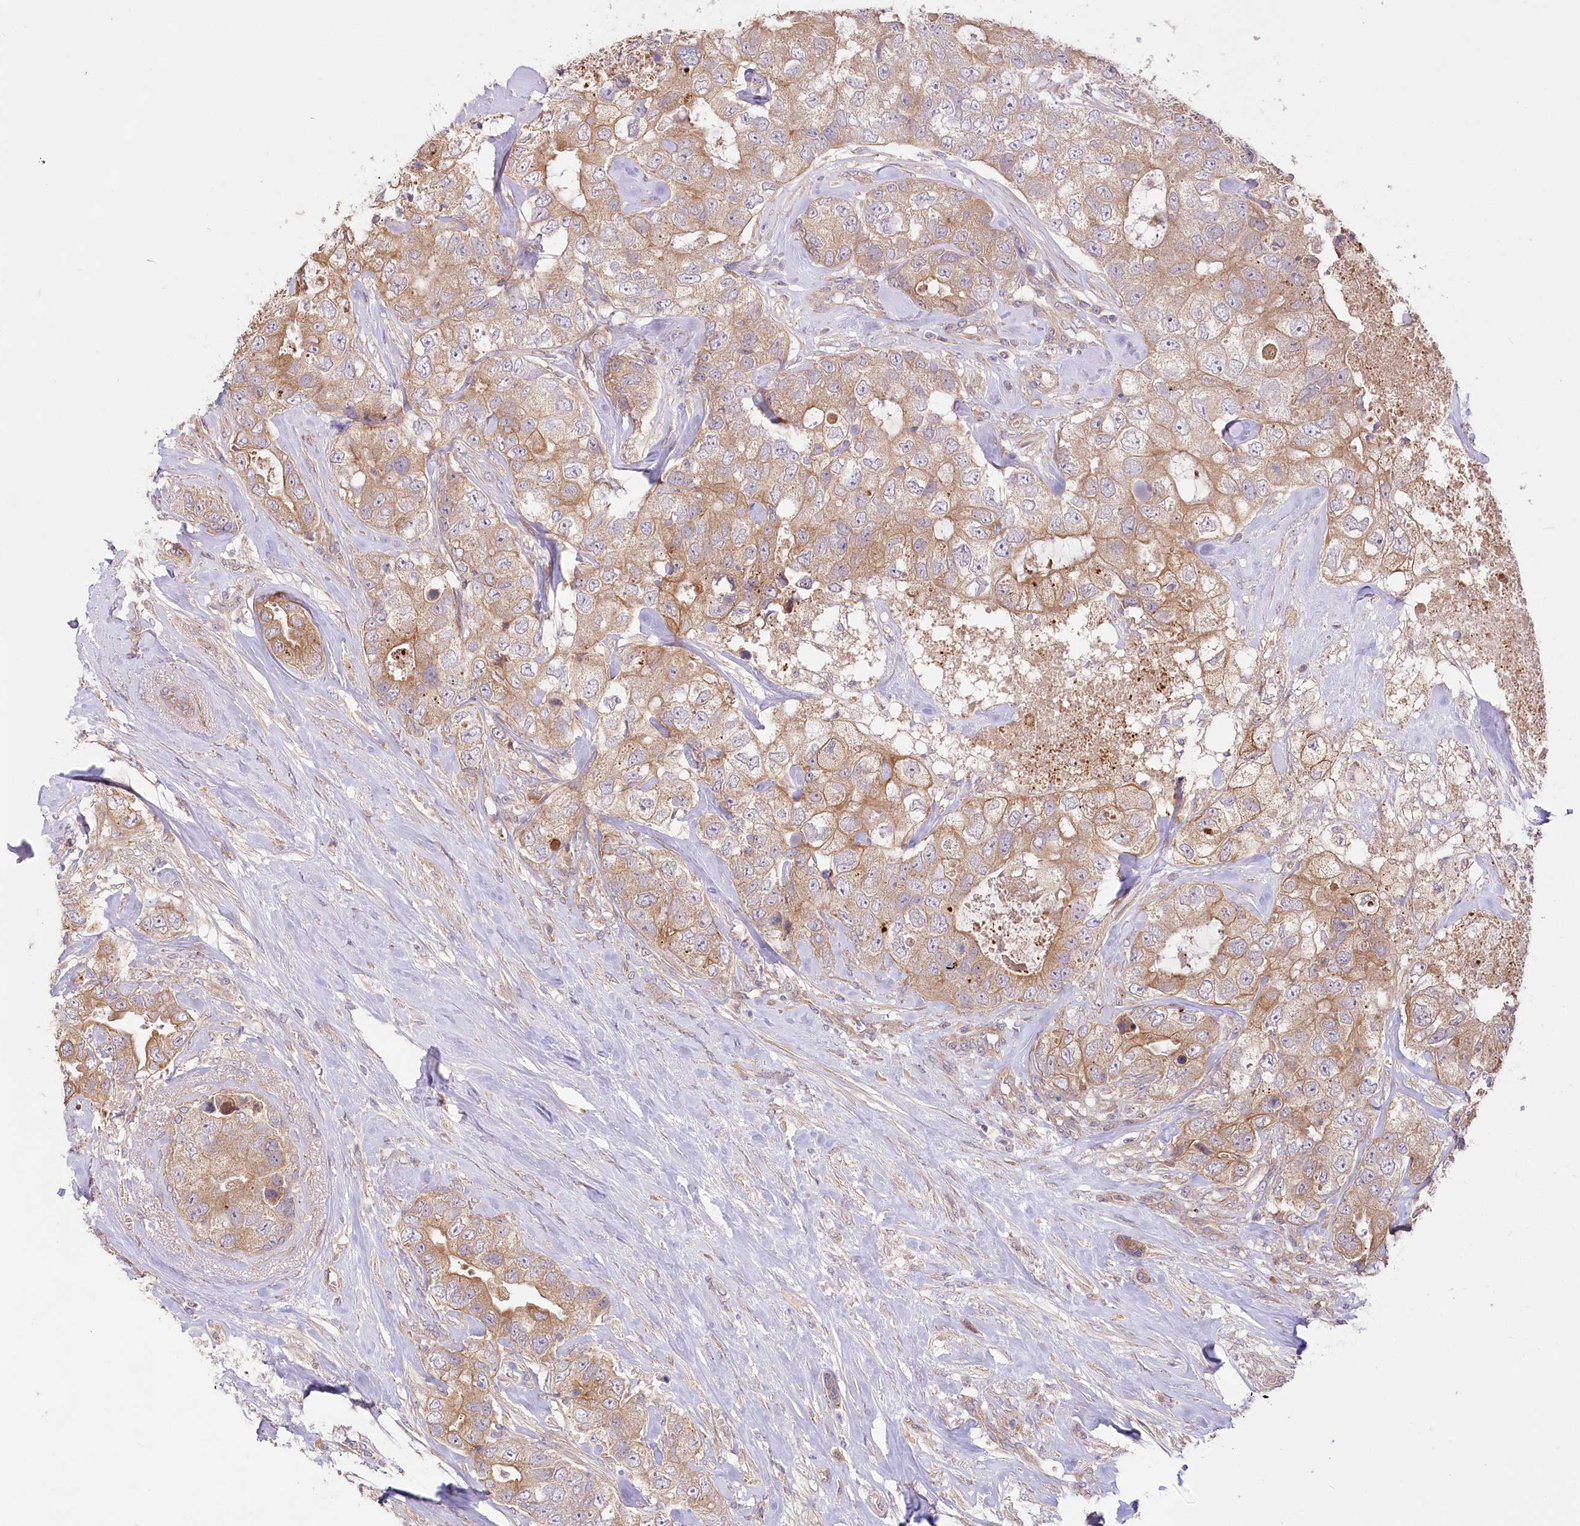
{"staining": {"intensity": "moderate", "quantity": ">75%", "location": "cytoplasmic/membranous"}, "tissue": "breast cancer", "cell_type": "Tumor cells", "image_type": "cancer", "snomed": [{"axis": "morphology", "description": "Duct carcinoma"}, {"axis": "topography", "description": "Breast"}], "caption": "DAB (3,3'-diaminobenzidine) immunohistochemical staining of infiltrating ductal carcinoma (breast) reveals moderate cytoplasmic/membranous protein expression in about >75% of tumor cells.", "gene": "PYROXD1", "patient": {"sex": "female", "age": 62}}